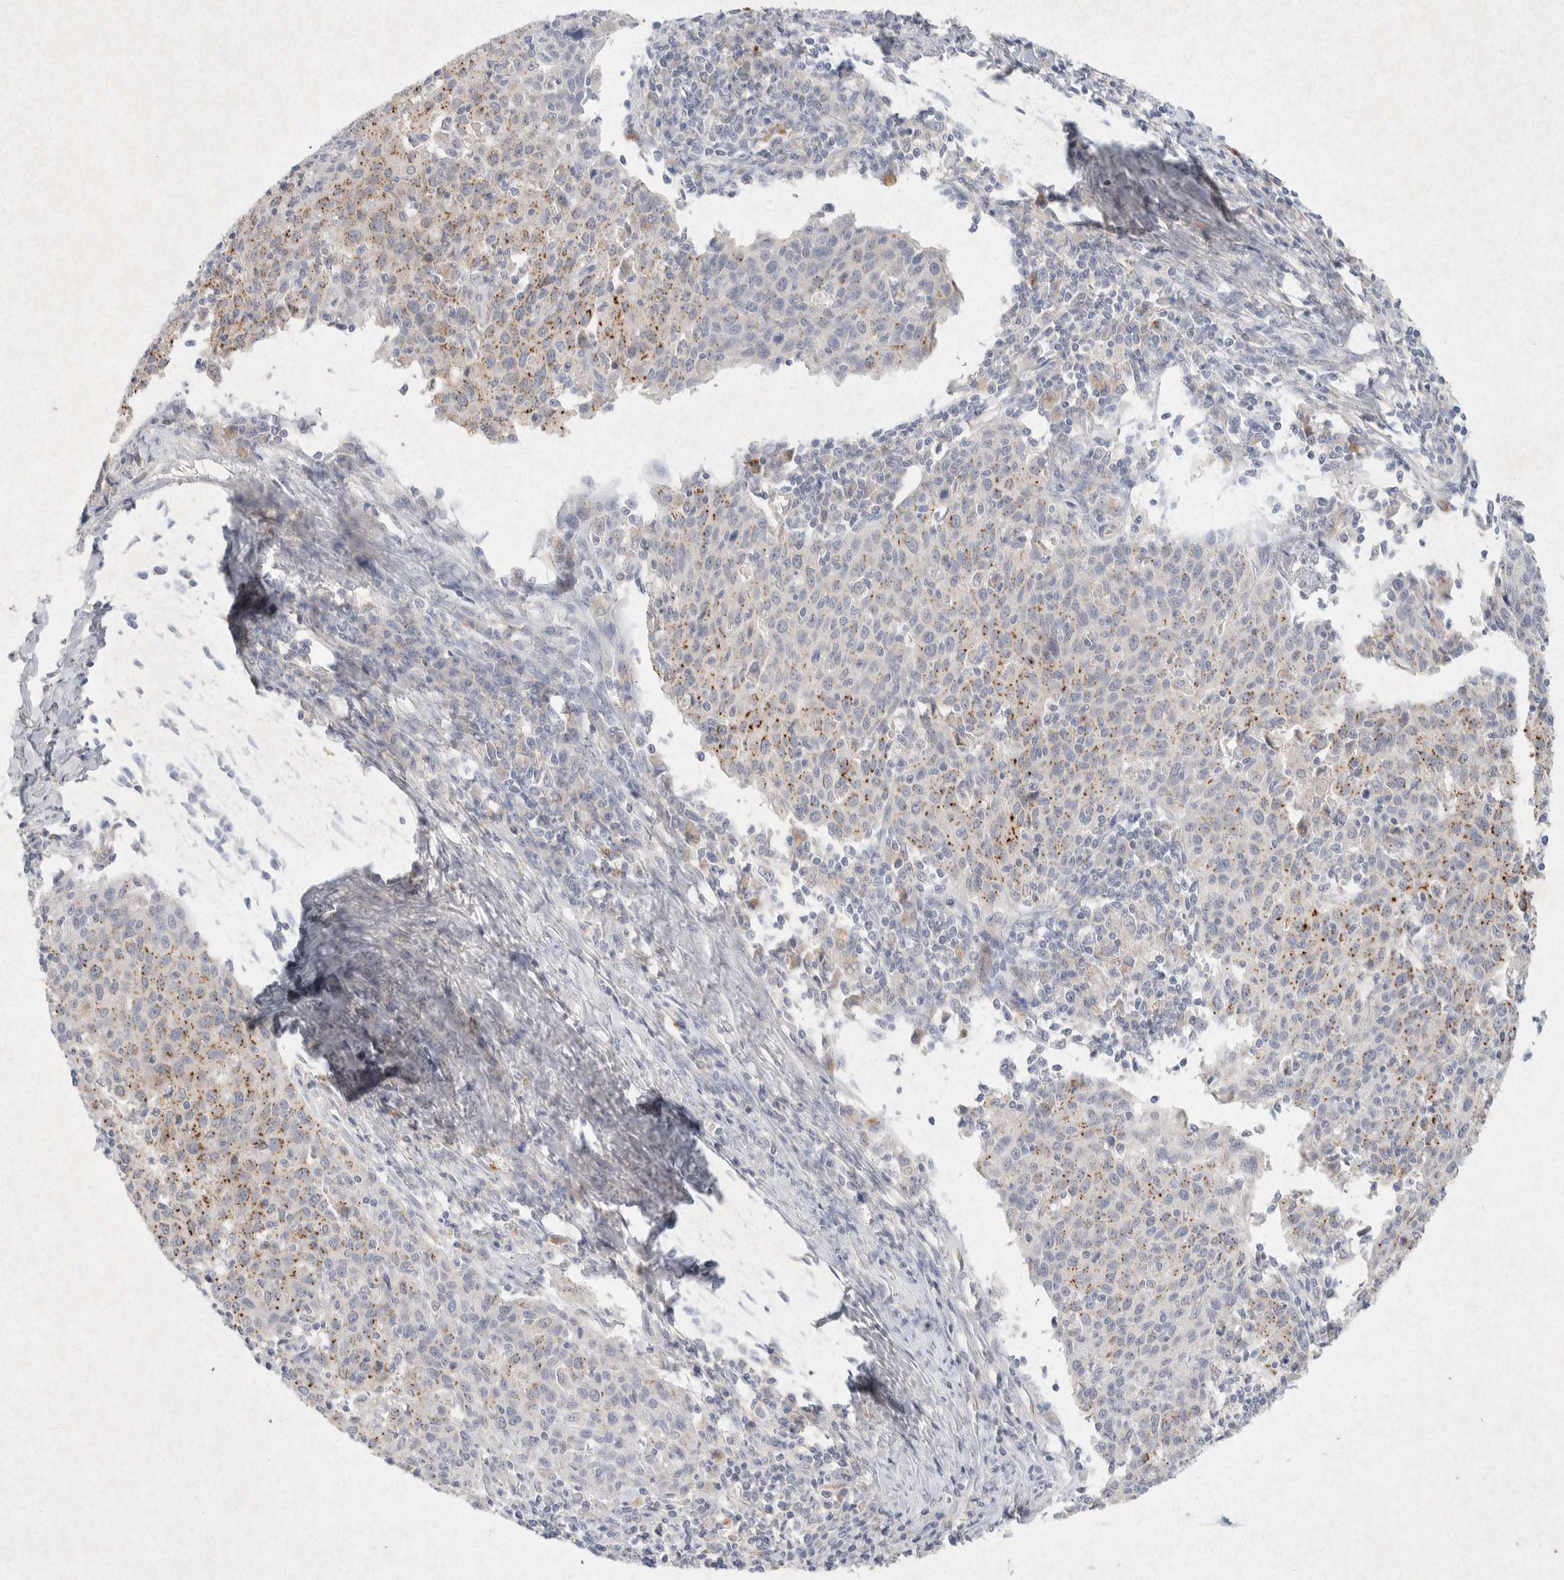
{"staining": {"intensity": "moderate", "quantity": "25%-75%", "location": "cytoplasmic/membranous"}, "tissue": "cervical cancer", "cell_type": "Tumor cells", "image_type": "cancer", "snomed": [{"axis": "morphology", "description": "Squamous cell carcinoma, NOS"}, {"axis": "topography", "description": "Cervix"}], "caption": "Squamous cell carcinoma (cervical) tissue shows moderate cytoplasmic/membranous positivity in approximately 25%-75% of tumor cells, visualized by immunohistochemistry.", "gene": "GNAI1", "patient": {"sex": "female", "age": 38}}